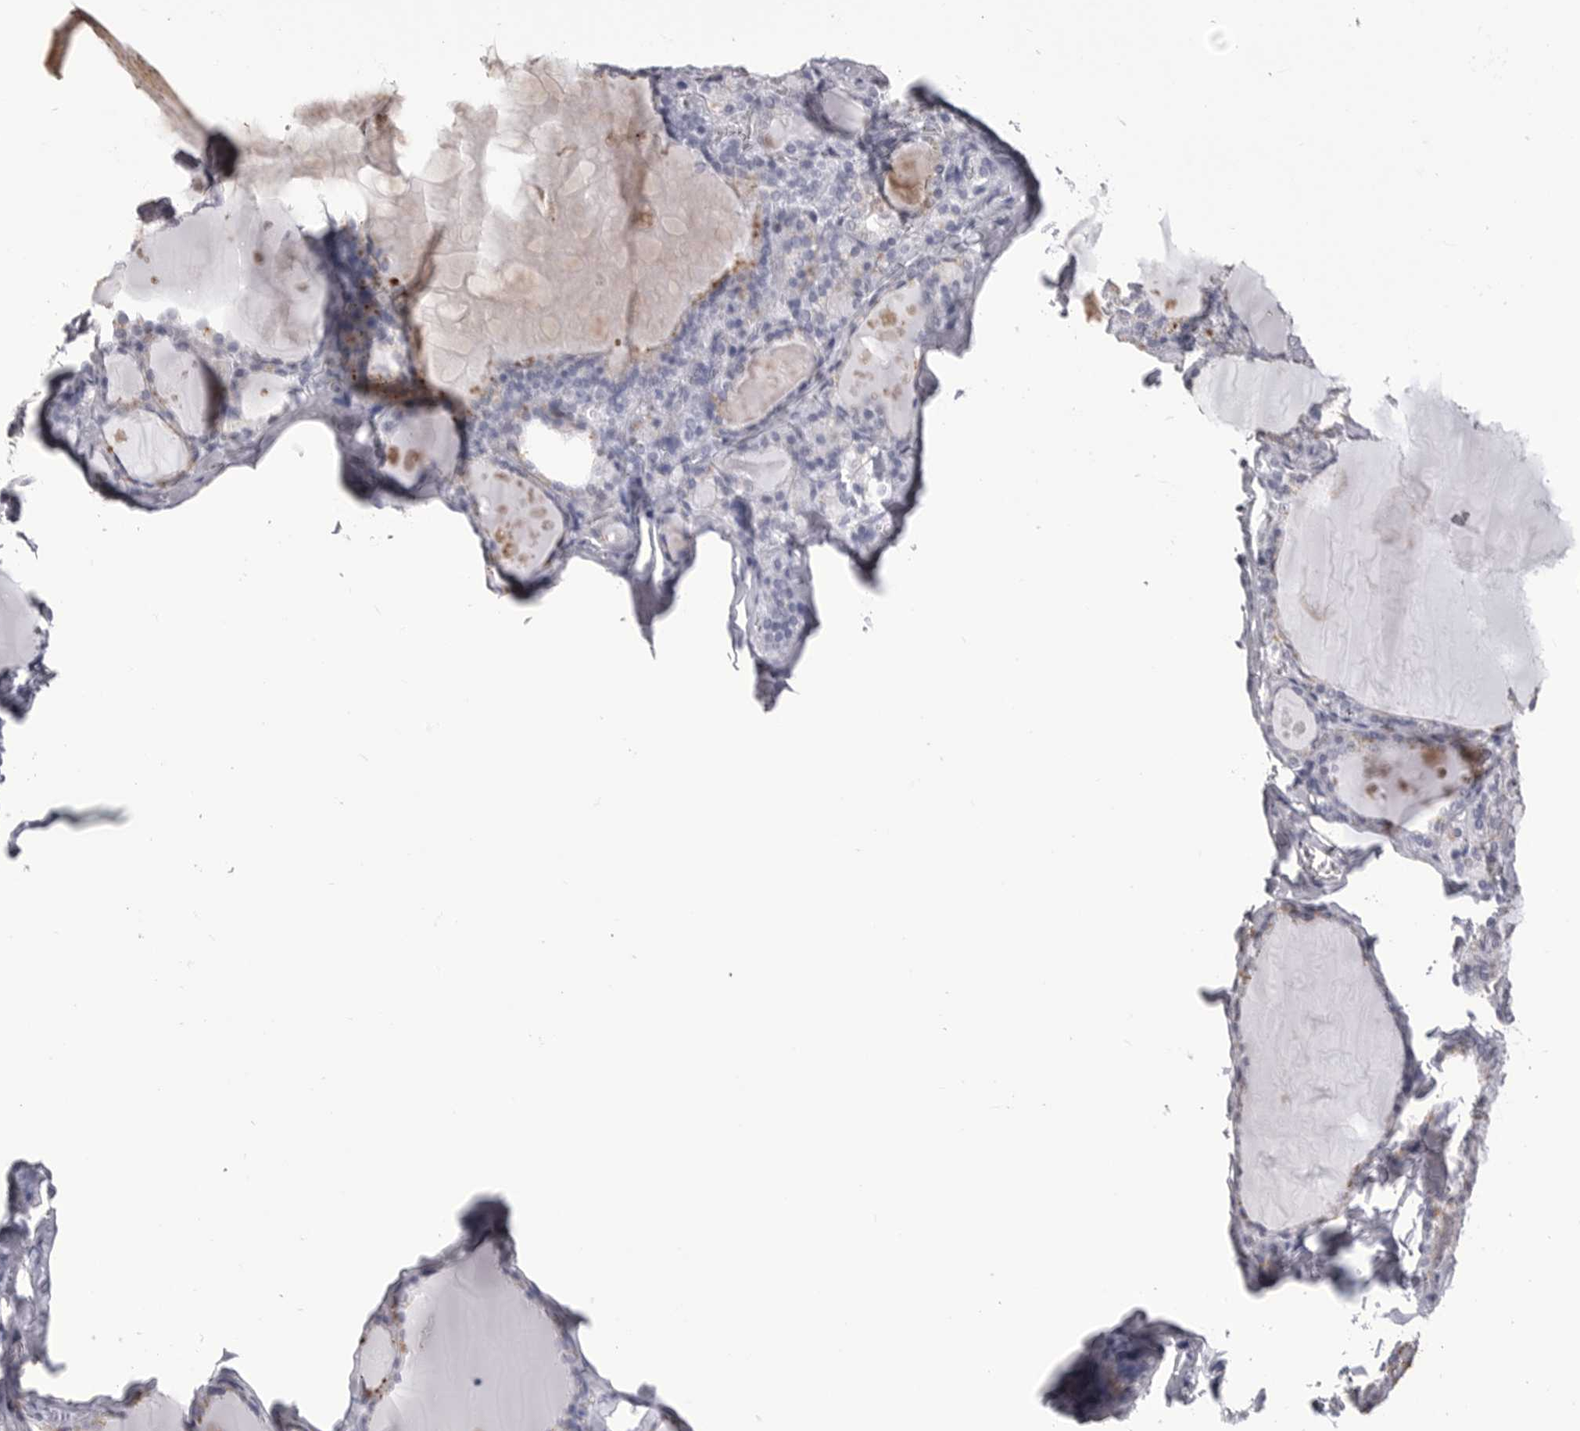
{"staining": {"intensity": "moderate", "quantity": "<25%", "location": "cytoplasmic/membranous"}, "tissue": "thyroid gland", "cell_type": "Glandular cells", "image_type": "normal", "snomed": [{"axis": "morphology", "description": "Normal tissue, NOS"}, {"axis": "topography", "description": "Thyroid gland"}], "caption": "Brown immunohistochemical staining in benign human thyroid gland shows moderate cytoplasmic/membranous staining in about <25% of glandular cells. The protein of interest is shown in brown color, while the nuclei are stained blue.", "gene": "LGALS4", "patient": {"sex": "male", "age": 56}}